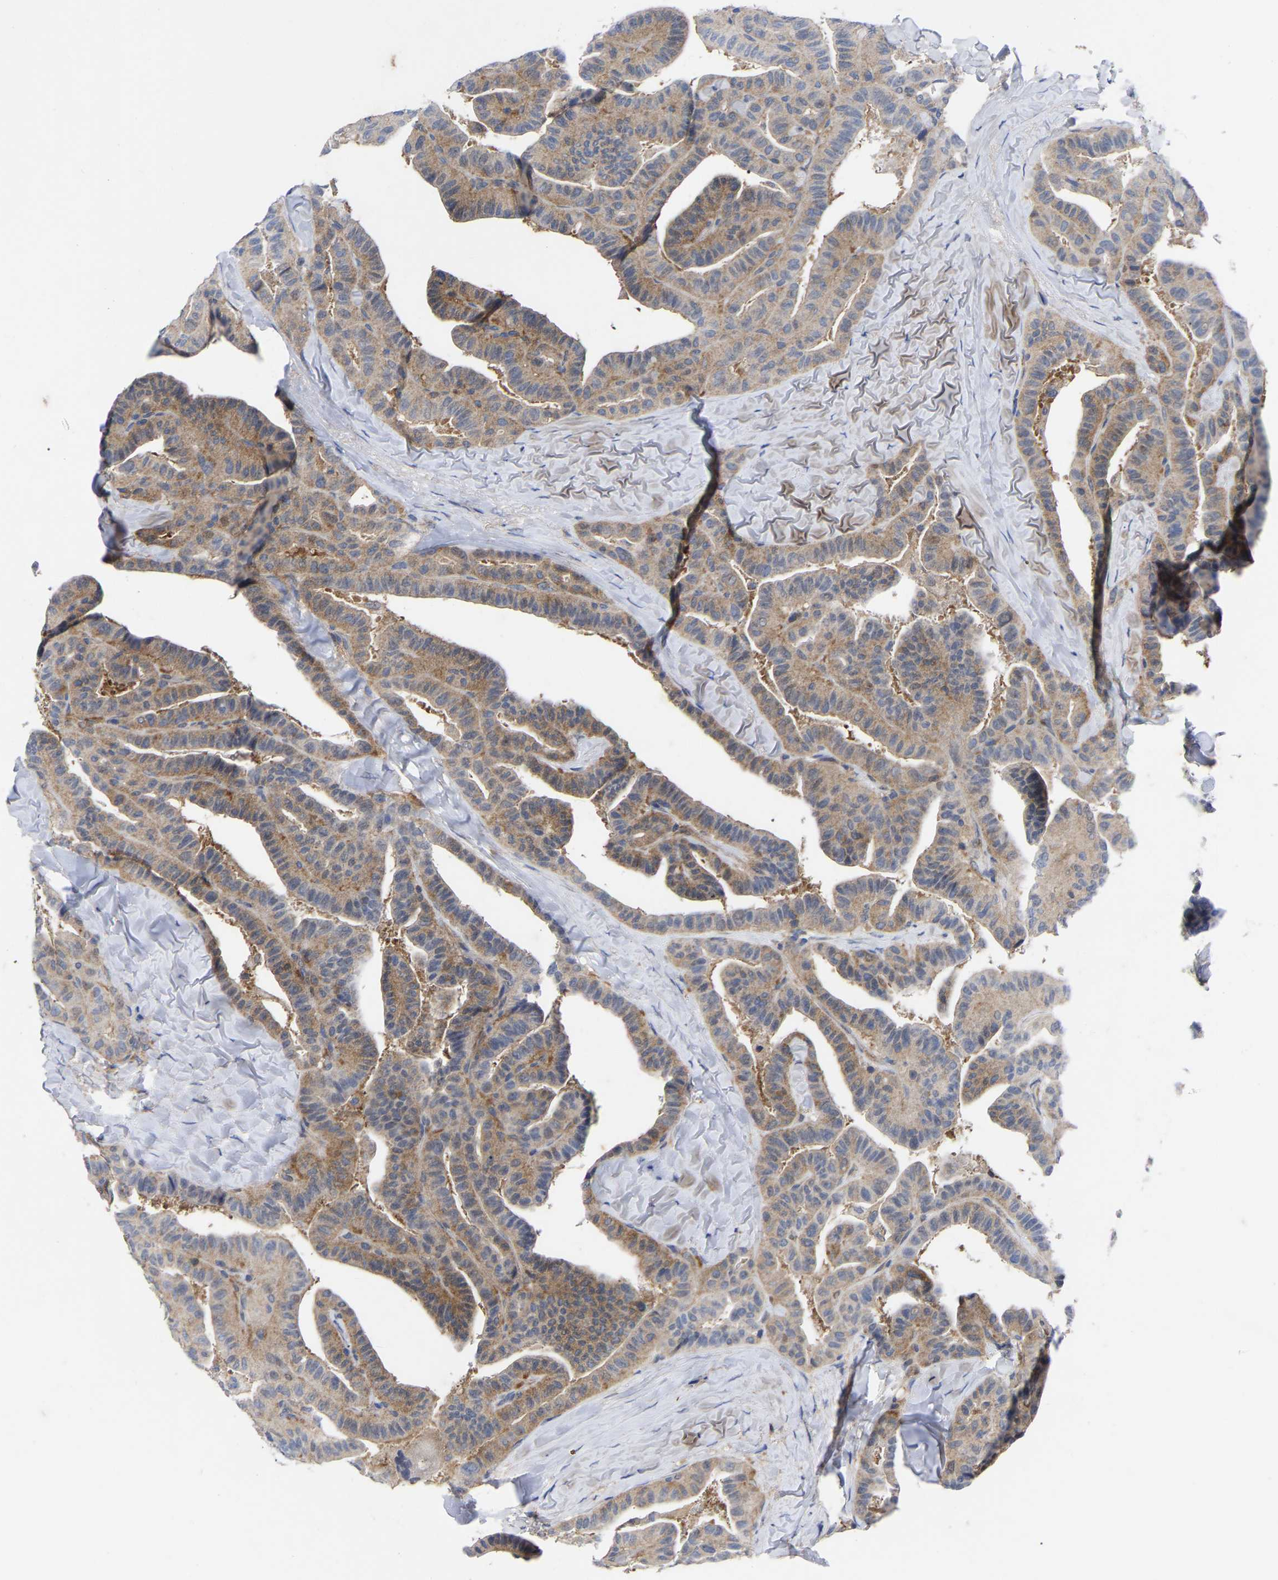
{"staining": {"intensity": "weak", "quantity": "<25%", "location": "cytoplasmic/membranous"}, "tissue": "thyroid cancer", "cell_type": "Tumor cells", "image_type": "cancer", "snomed": [{"axis": "morphology", "description": "Papillary adenocarcinoma, NOS"}, {"axis": "topography", "description": "Thyroid gland"}], "caption": "Tumor cells are negative for brown protein staining in thyroid papillary adenocarcinoma. (IHC, brightfield microscopy, high magnification).", "gene": "TCP1", "patient": {"sex": "male", "age": 77}}